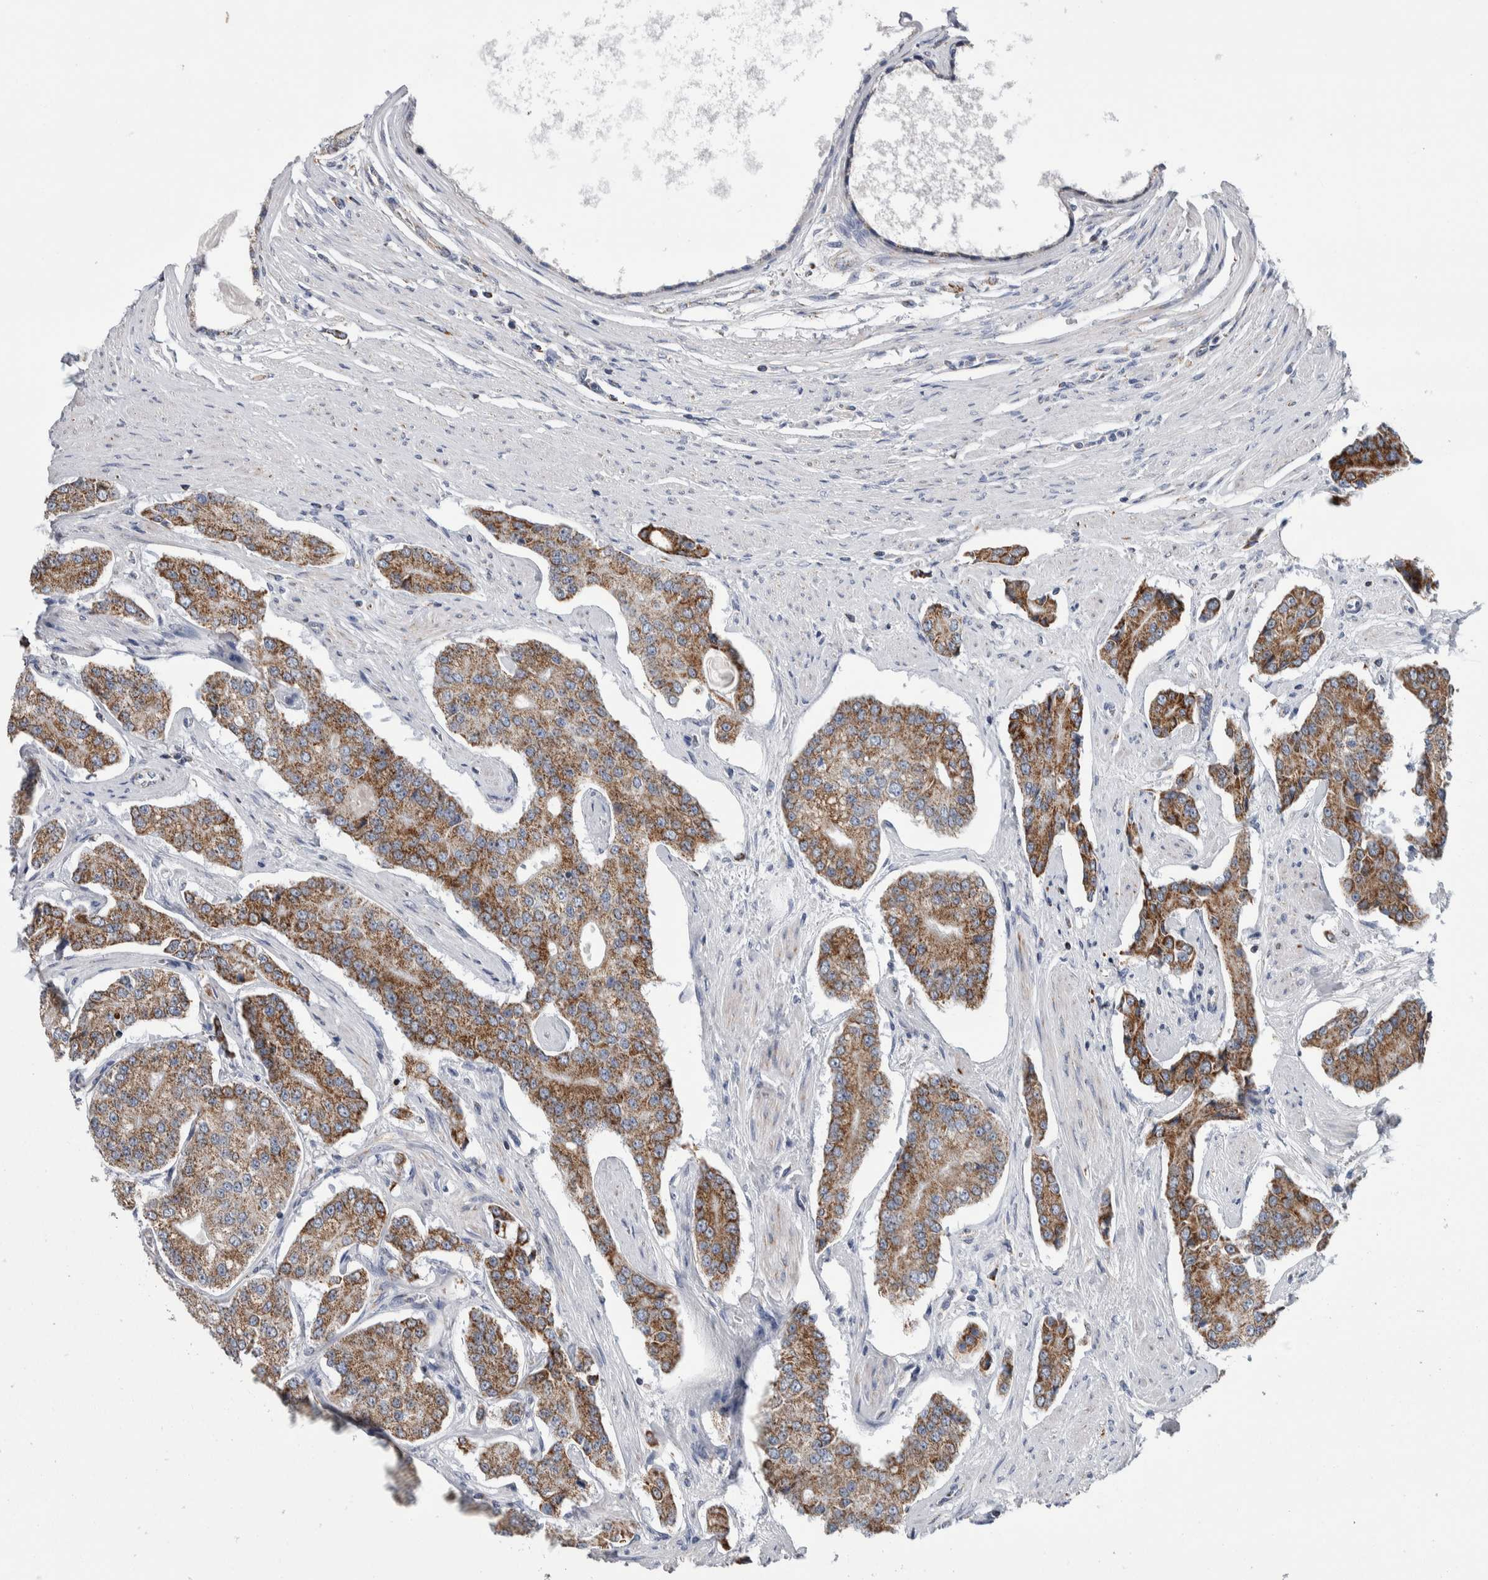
{"staining": {"intensity": "moderate", "quantity": ">75%", "location": "cytoplasmic/membranous"}, "tissue": "prostate cancer", "cell_type": "Tumor cells", "image_type": "cancer", "snomed": [{"axis": "morphology", "description": "Adenocarcinoma, High grade"}, {"axis": "topography", "description": "Prostate"}], "caption": "A histopathology image of human prostate cancer (adenocarcinoma (high-grade)) stained for a protein shows moderate cytoplasmic/membranous brown staining in tumor cells. Nuclei are stained in blue.", "gene": "ETFA", "patient": {"sex": "male", "age": 71}}